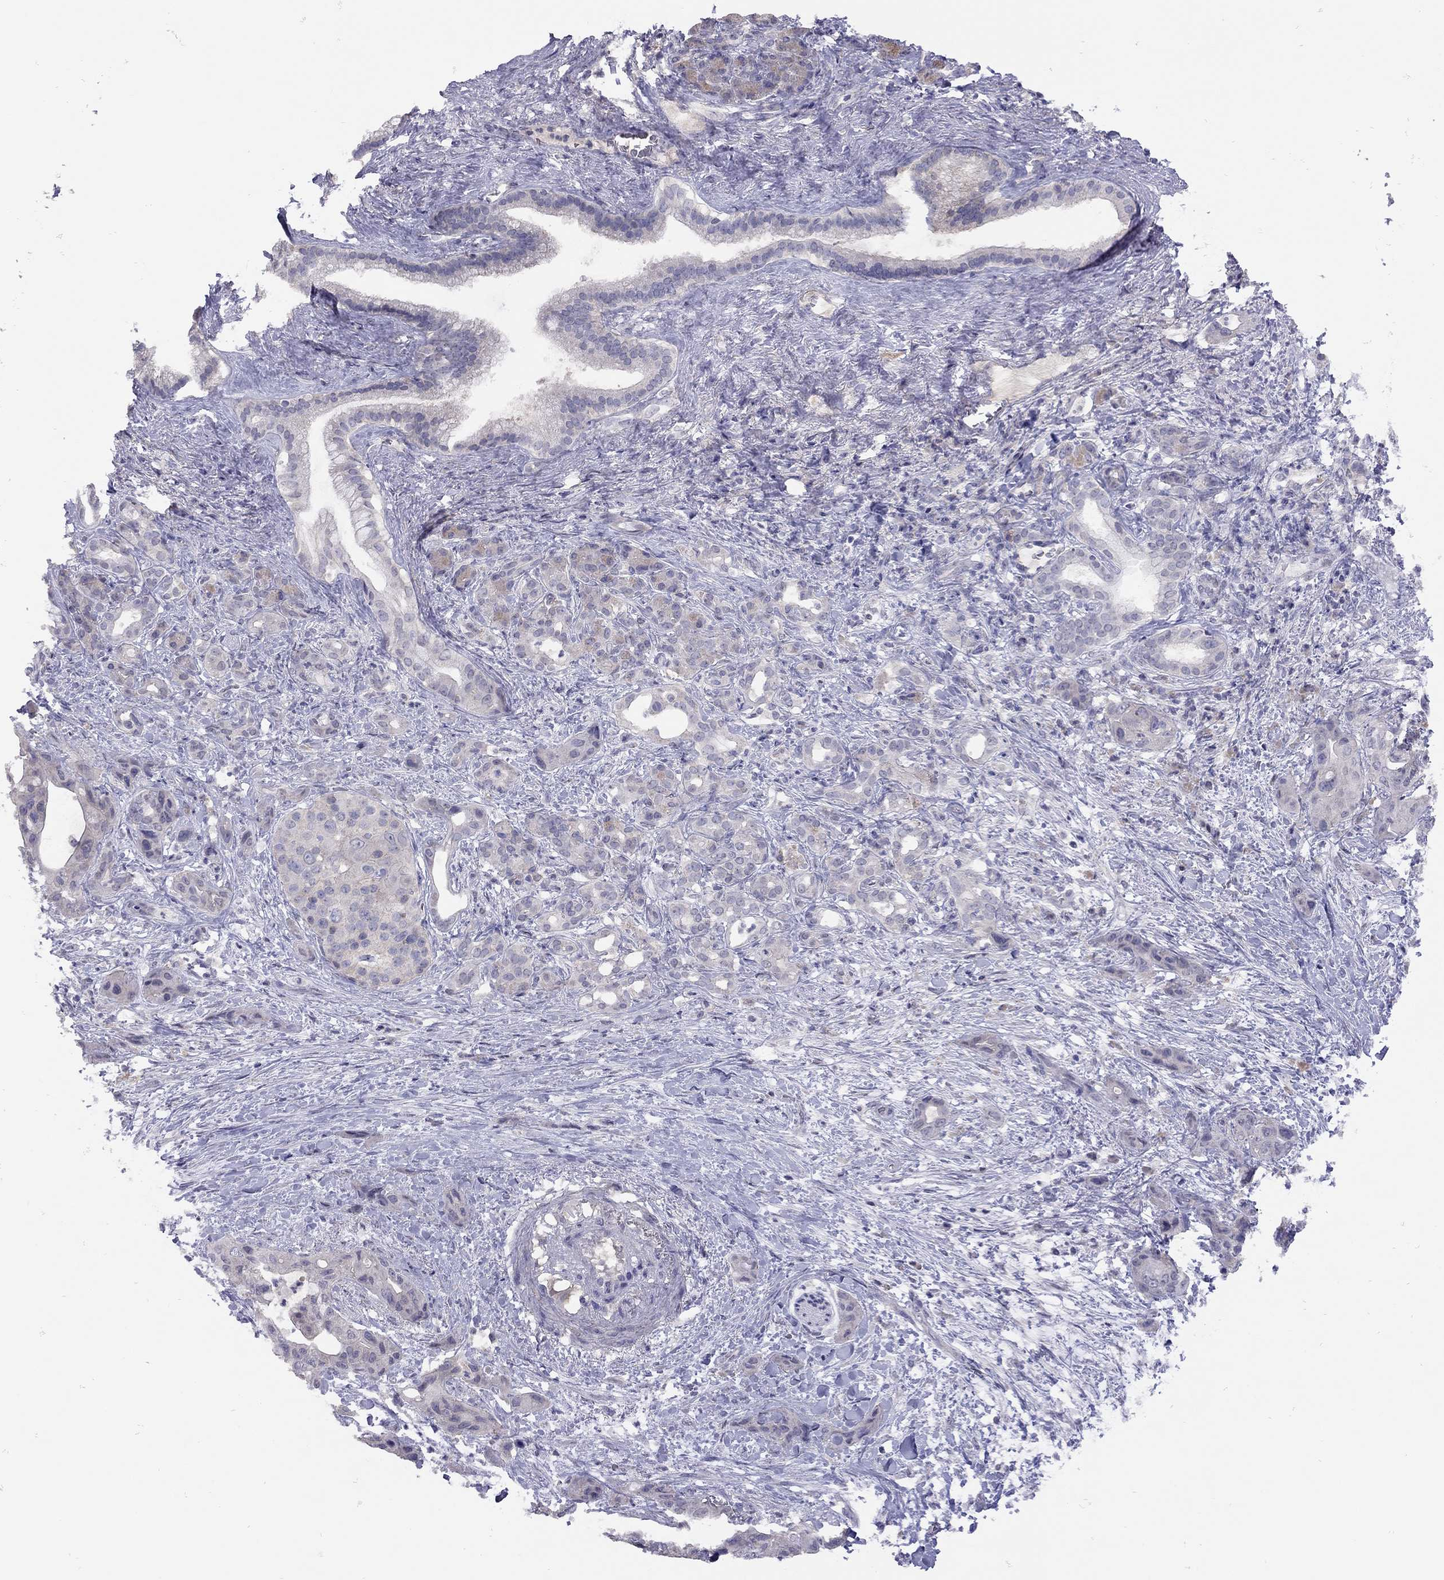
{"staining": {"intensity": "negative", "quantity": "none", "location": "none"}, "tissue": "pancreatic cancer", "cell_type": "Tumor cells", "image_type": "cancer", "snomed": [{"axis": "morphology", "description": "Adenocarcinoma, NOS"}, {"axis": "topography", "description": "Pancreas"}], "caption": "IHC image of neoplastic tissue: pancreatic adenocarcinoma stained with DAB exhibits no significant protein positivity in tumor cells. (DAB (3,3'-diaminobenzidine) immunohistochemistry with hematoxylin counter stain).", "gene": "RTP5", "patient": {"sex": "male", "age": 71}}